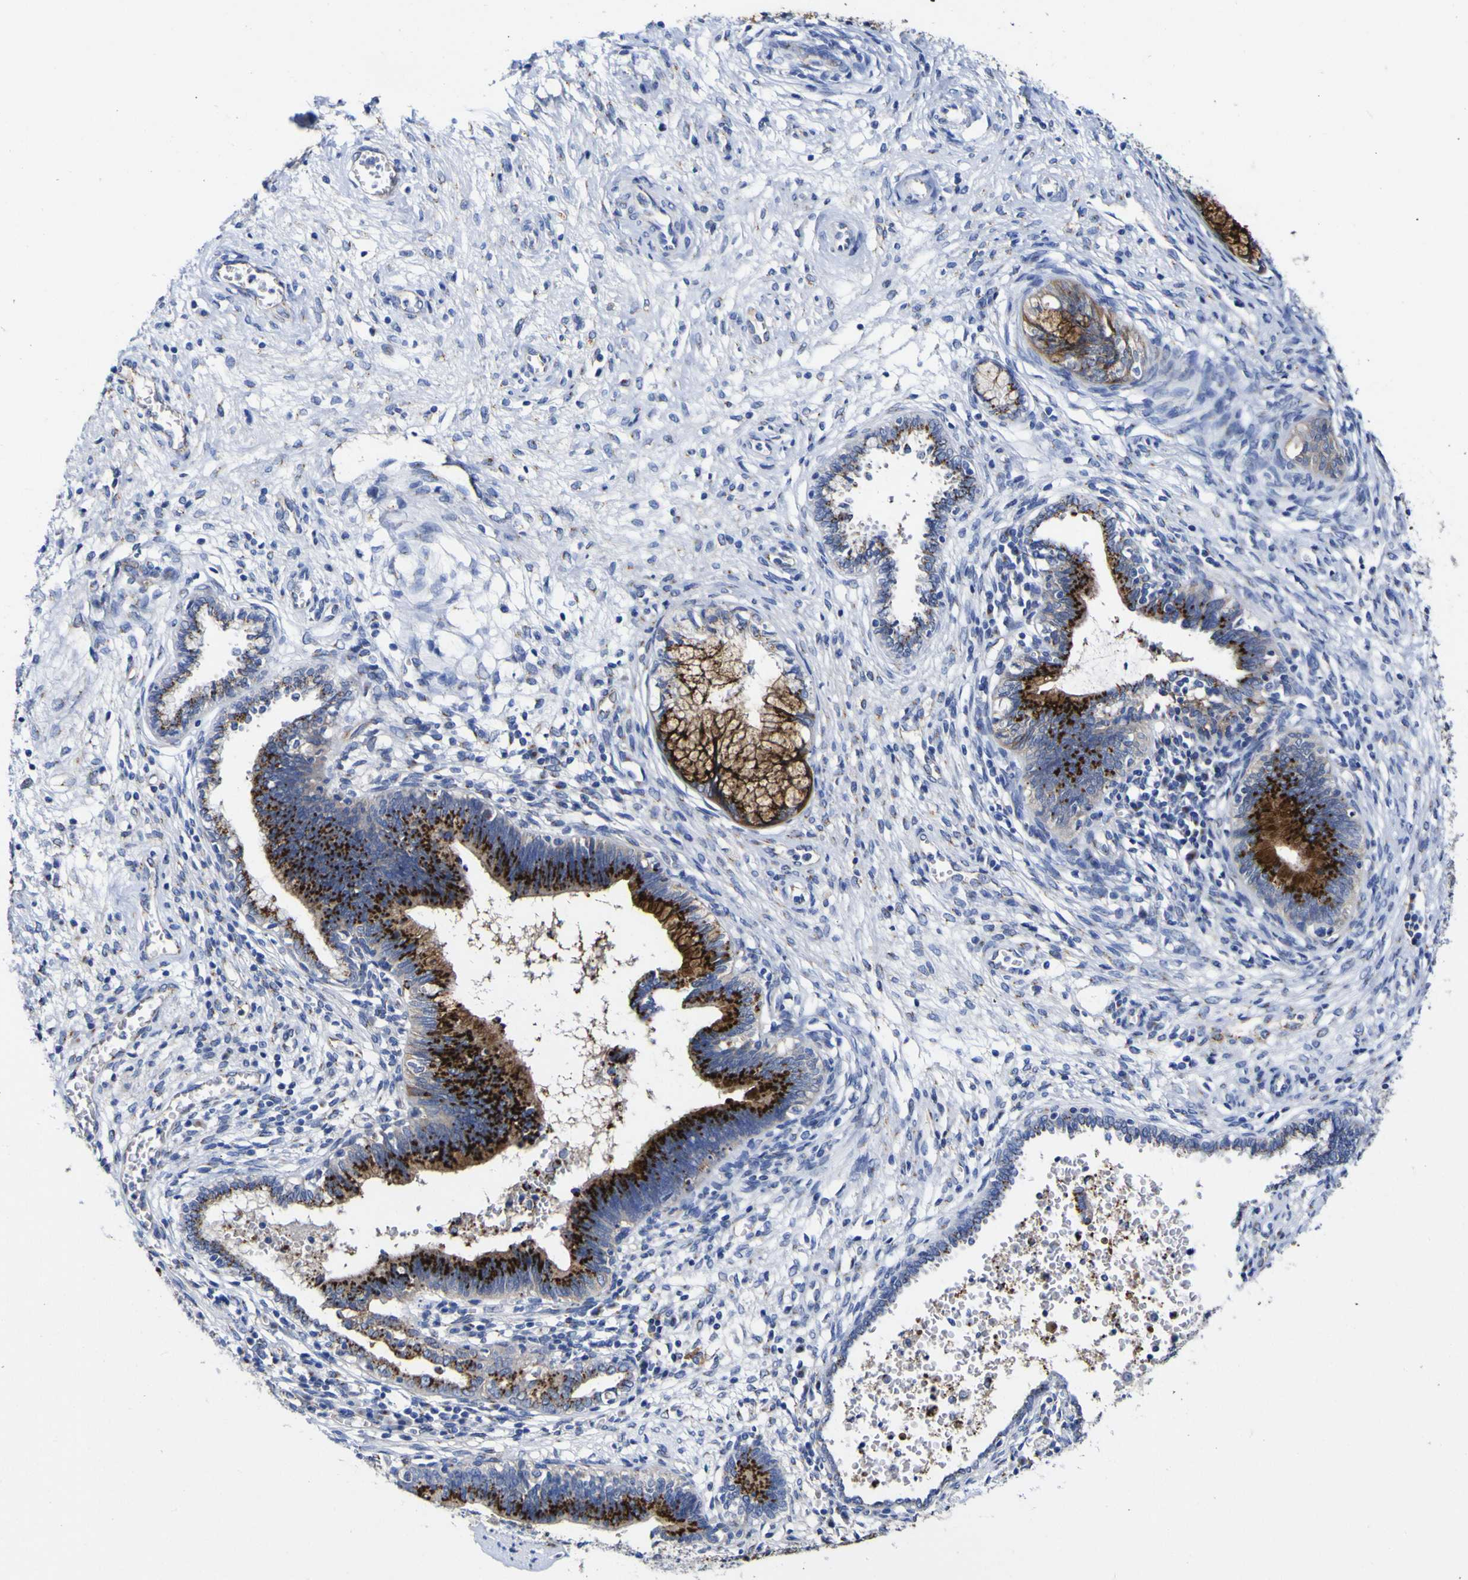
{"staining": {"intensity": "strong", "quantity": ">75%", "location": "cytoplasmic/membranous"}, "tissue": "cervical cancer", "cell_type": "Tumor cells", "image_type": "cancer", "snomed": [{"axis": "morphology", "description": "Adenocarcinoma, NOS"}, {"axis": "topography", "description": "Cervix"}], "caption": "Human cervical adenocarcinoma stained for a protein (brown) shows strong cytoplasmic/membranous positive staining in approximately >75% of tumor cells.", "gene": "GOLM1", "patient": {"sex": "female", "age": 44}}